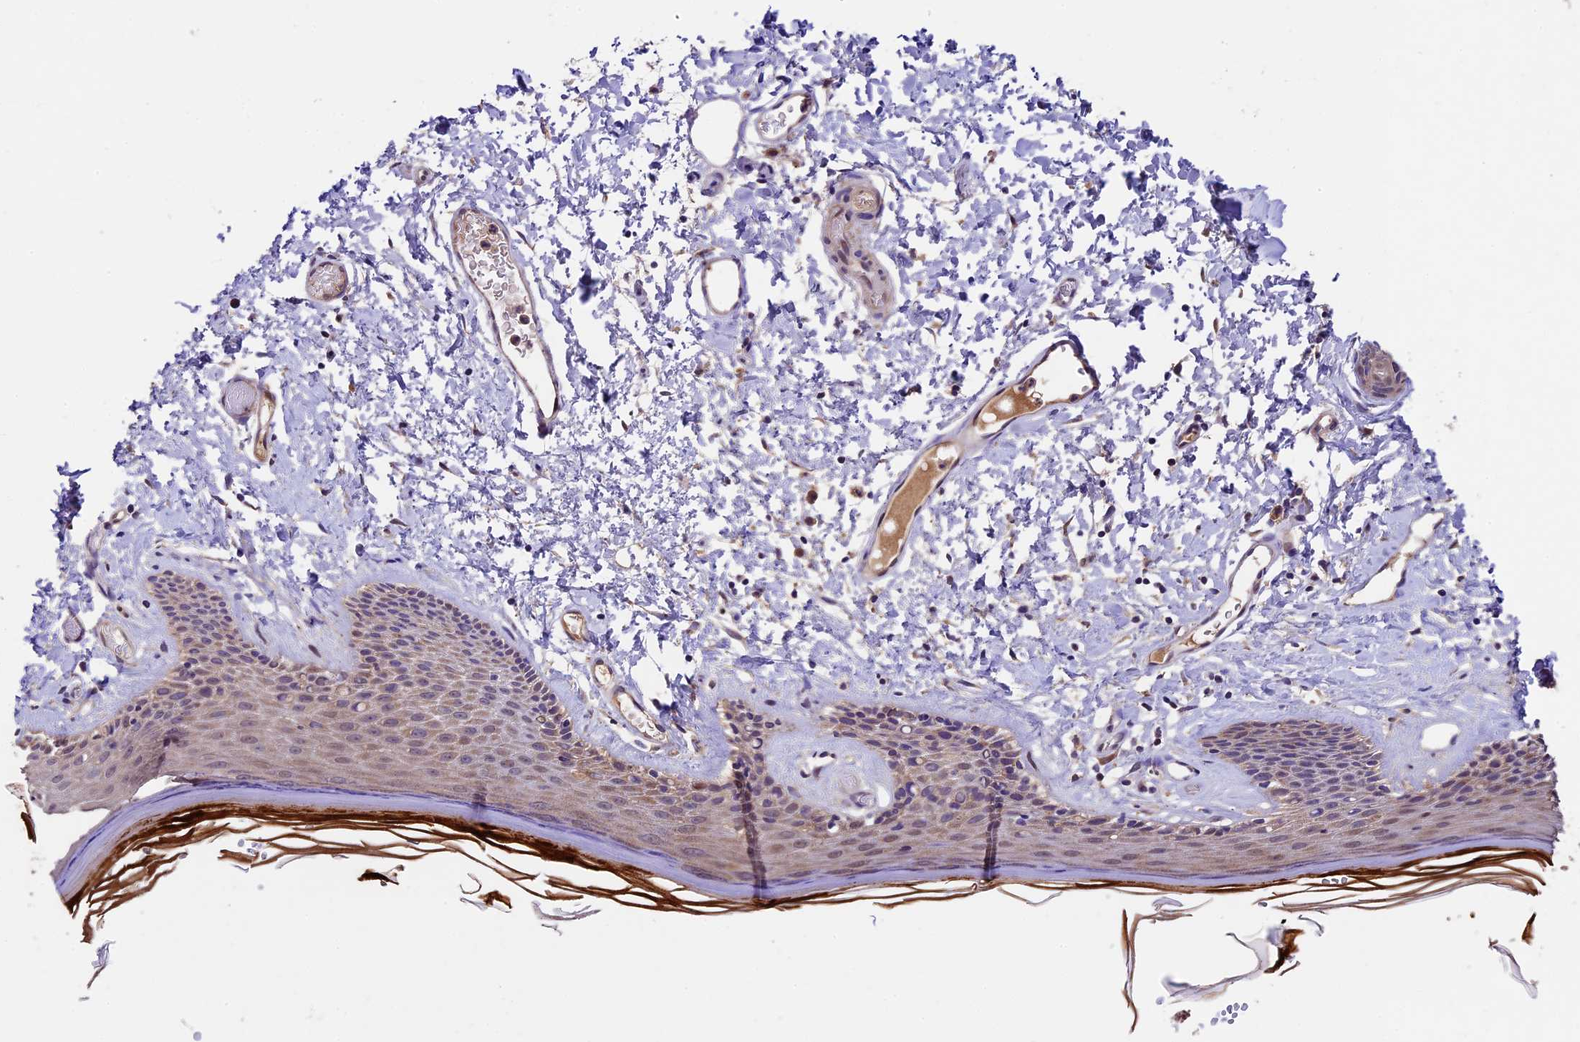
{"staining": {"intensity": "moderate", "quantity": "25%-75%", "location": "cytoplasmic/membranous,nuclear"}, "tissue": "skin", "cell_type": "Epidermal cells", "image_type": "normal", "snomed": [{"axis": "morphology", "description": "Normal tissue, NOS"}, {"axis": "topography", "description": "Adipose tissue"}, {"axis": "topography", "description": "Vascular tissue"}, {"axis": "topography", "description": "Vulva"}, {"axis": "topography", "description": "Peripheral nerve tissue"}], "caption": "The immunohistochemical stain shows moderate cytoplasmic/membranous,nuclear expression in epidermal cells of benign skin.", "gene": "SBNO2", "patient": {"sex": "female", "age": 86}}